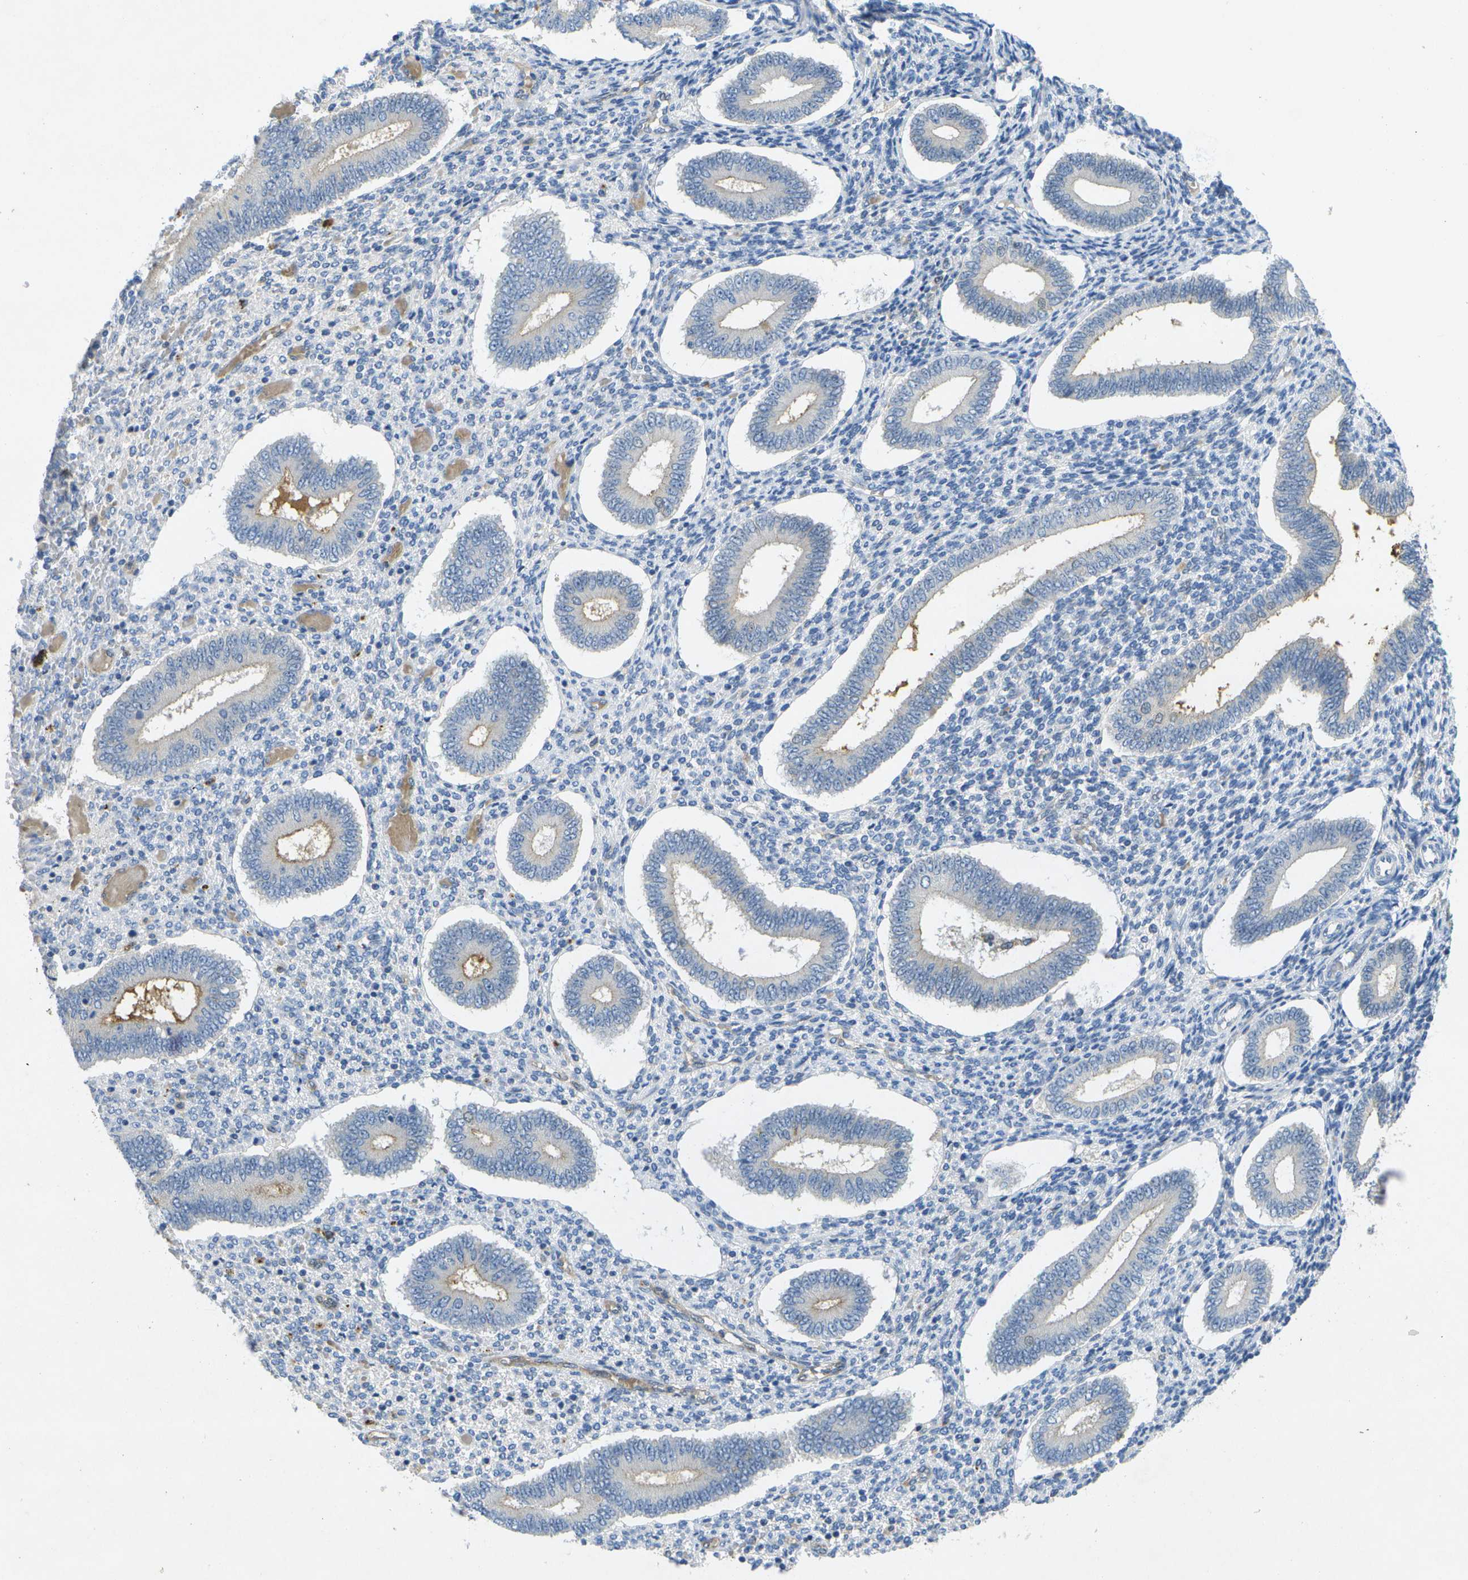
{"staining": {"intensity": "negative", "quantity": "none", "location": "none"}, "tissue": "endometrium", "cell_type": "Cells in endometrial stroma", "image_type": "normal", "snomed": [{"axis": "morphology", "description": "Normal tissue, NOS"}, {"axis": "topography", "description": "Endometrium"}], "caption": "This photomicrograph is of normal endometrium stained with immunohistochemistry to label a protein in brown with the nuclei are counter-stained blue. There is no expression in cells in endometrial stroma.", "gene": "LIPG", "patient": {"sex": "female", "age": 42}}